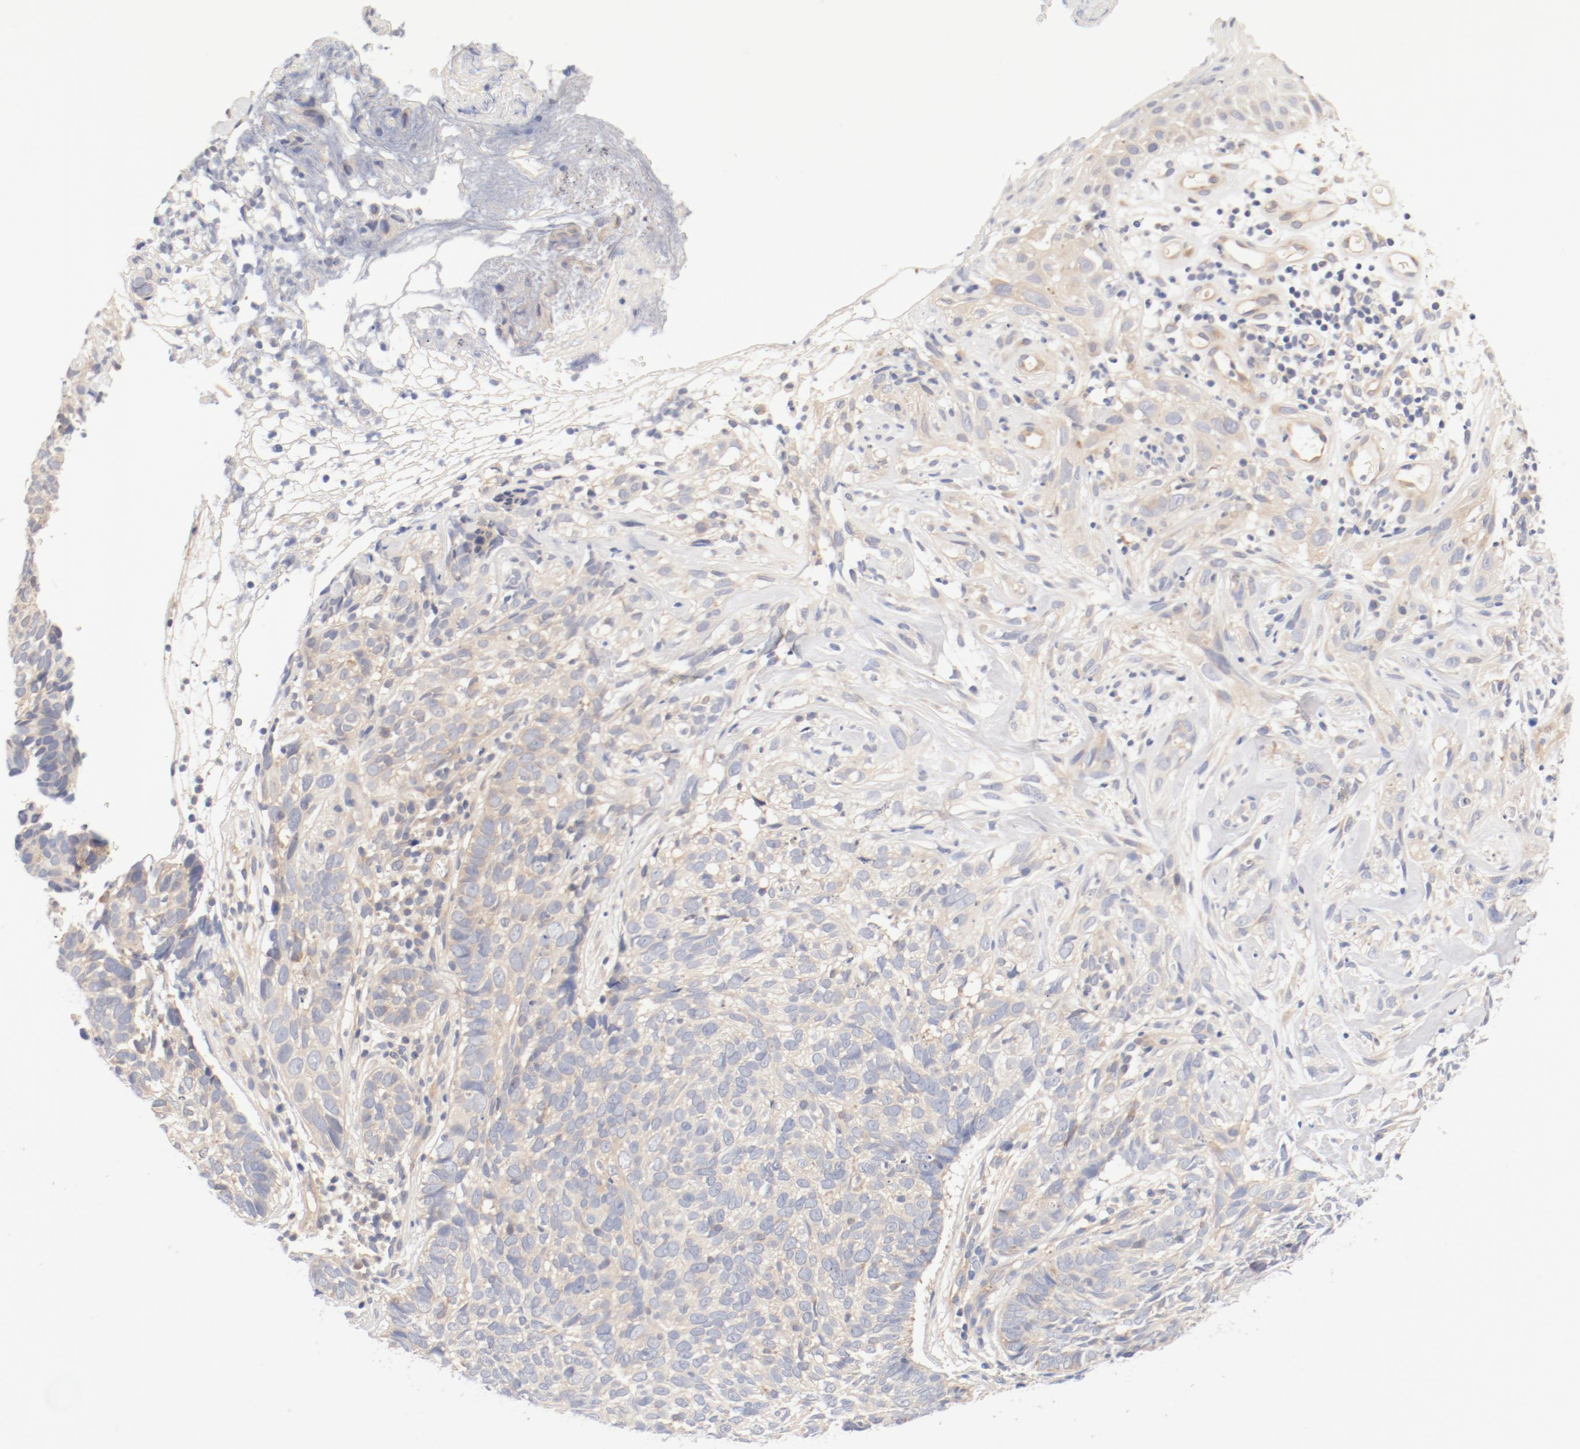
{"staining": {"intensity": "negative", "quantity": "none", "location": "none"}, "tissue": "skin cancer", "cell_type": "Tumor cells", "image_type": "cancer", "snomed": [{"axis": "morphology", "description": "Basal cell carcinoma"}, {"axis": "topography", "description": "Skin"}], "caption": "This is an immunohistochemistry (IHC) image of basal cell carcinoma (skin). There is no expression in tumor cells.", "gene": "DYNC1H1", "patient": {"sex": "male", "age": 72}}